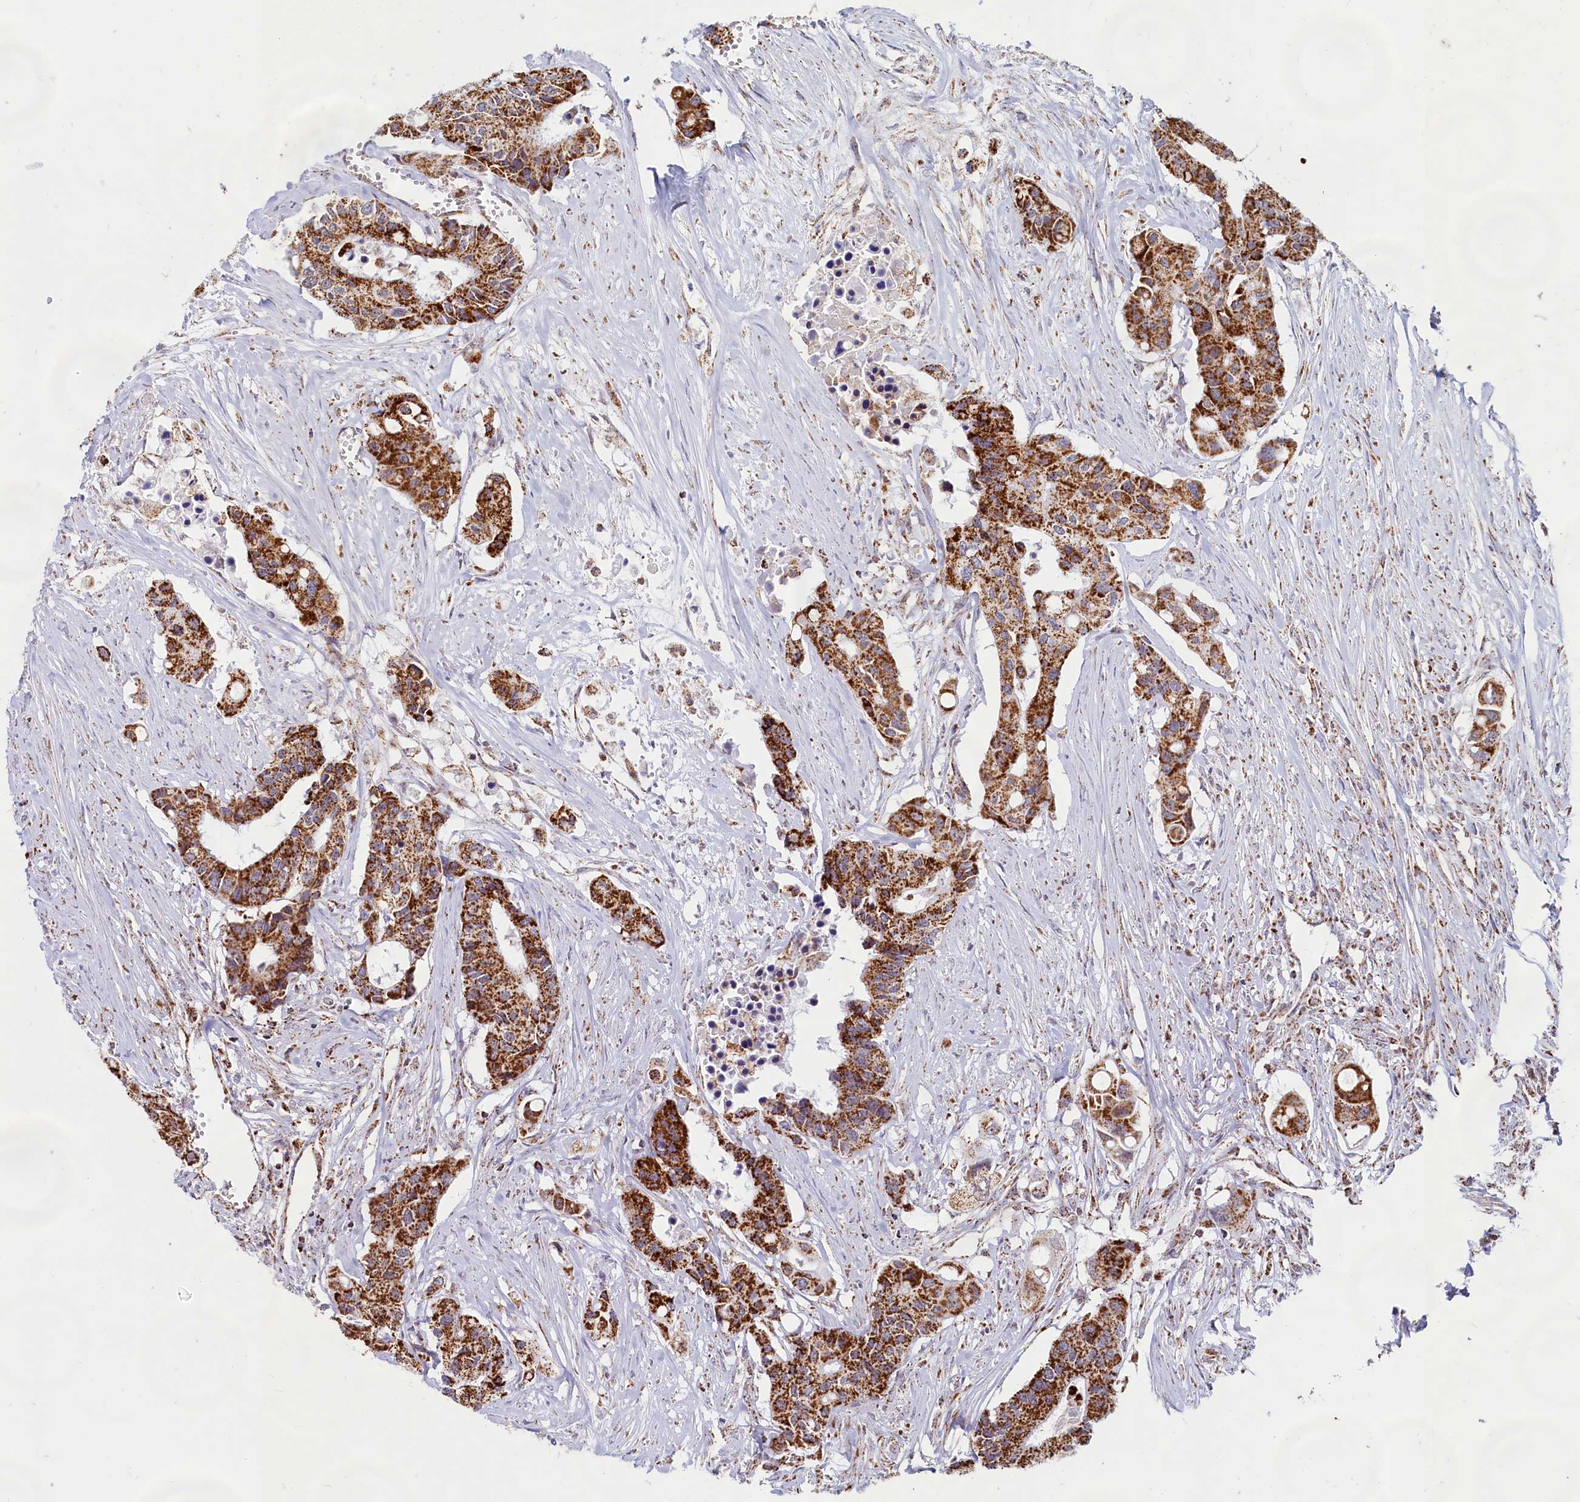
{"staining": {"intensity": "strong", "quantity": ">75%", "location": "cytoplasmic/membranous"}, "tissue": "colorectal cancer", "cell_type": "Tumor cells", "image_type": "cancer", "snomed": [{"axis": "morphology", "description": "Adenocarcinoma, NOS"}, {"axis": "topography", "description": "Colon"}], "caption": "Tumor cells display high levels of strong cytoplasmic/membranous staining in approximately >75% of cells in human adenocarcinoma (colorectal). (Stains: DAB (3,3'-diaminobenzidine) in brown, nuclei in blue, Microscopy: brightfield microscopy at high magnification).", "gene": "C1D", "patient": {"sex": "male", "age": 77}}